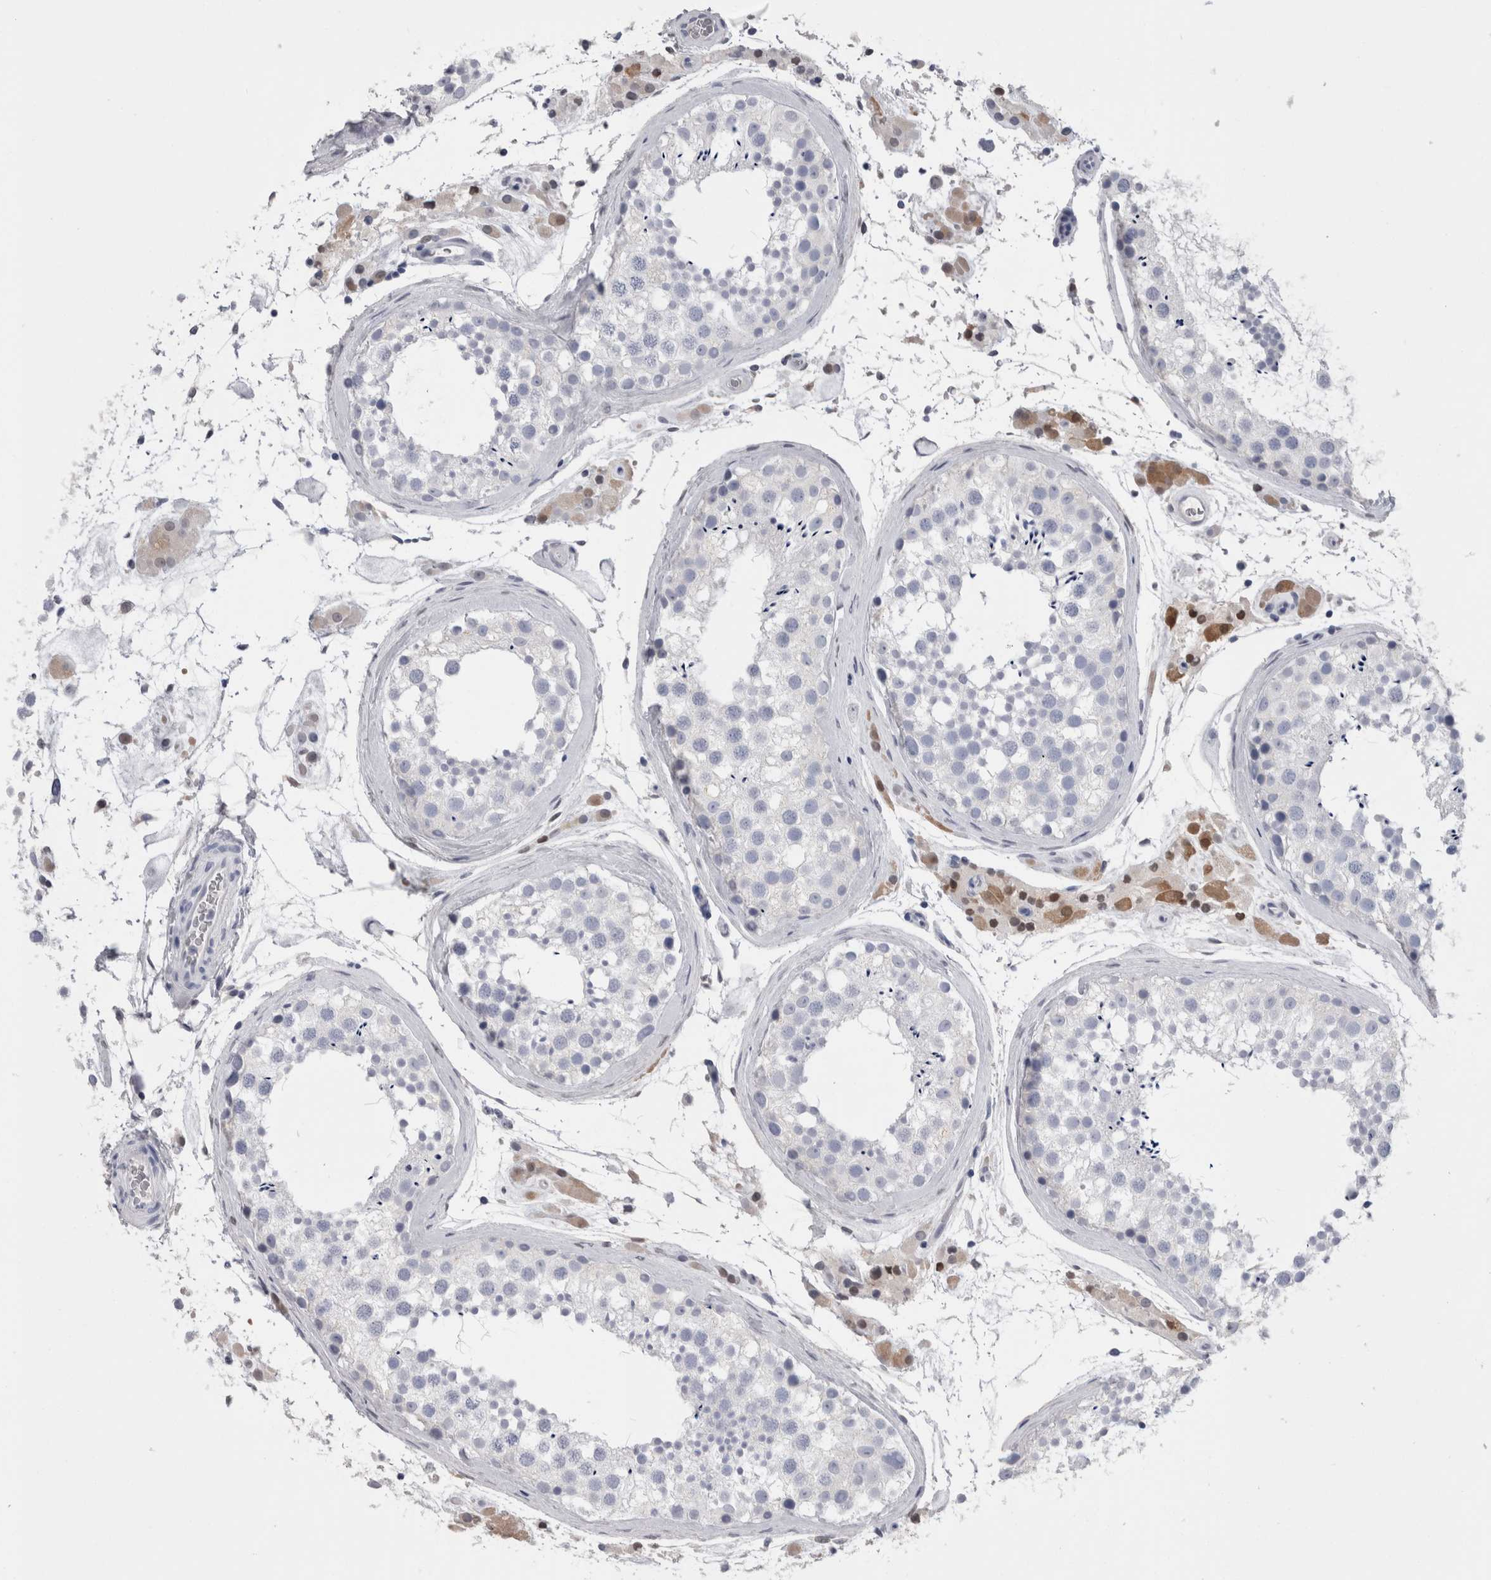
{"staining": {"intensity": "negative", "quantity": "none", "location": "none"}, "tissue": "testis", "cell_type": "Cells in seminiferous ducts", "image_type": "normal", "snomed": [{"axis": "morphology", "description": "Normal tissue, NOS"}, {"axis": "topography", "description": "Testis"}], "caption": "DAB immunohistochemical staining of unremarkable testis shows no significant positivity in cells in seminiferous ducts.", "gene": "CA8", "patient": {"sex": "male", "age": 46}}